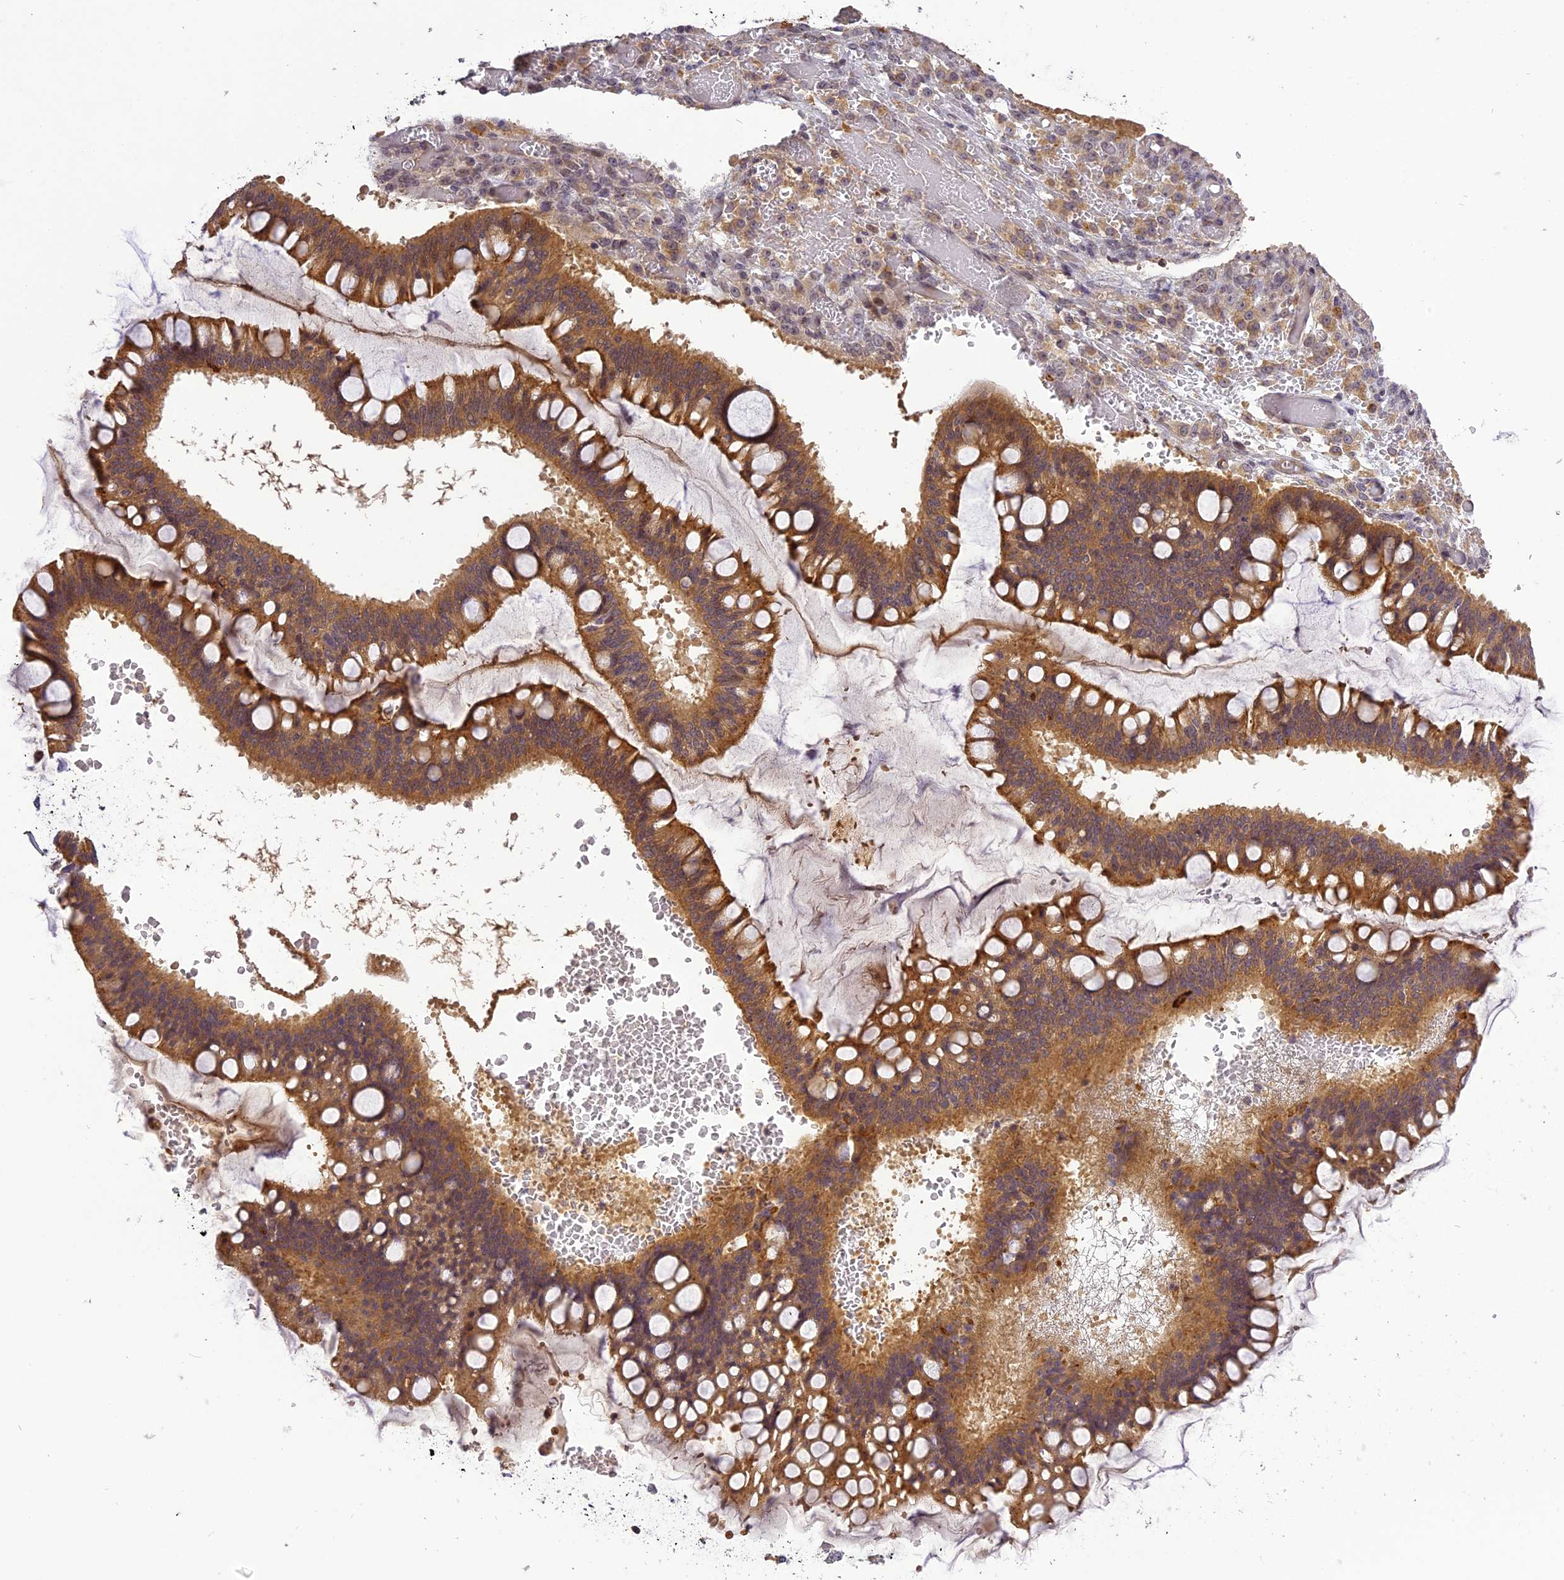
{"staining": {"intensity": "moderate", "quantity": ">75%", "location": "cytoplasmic/membranous"}, "tissue": "ovarian cancer", "cell_type": "Tumor cells", "image_type": "cancer", "snomed": [{"axis": "morphology", "description": "Cystadenocarcinoma, mucinous, NOS"}, {"axis": "topography", "description": "Ovary"}], "caption": "Ovarian cancer stained with a protein marker demonstrates moderate staining in tumor cells.", "gene": "FNIP2", "patient": {"sex": "female", "age": 73}}